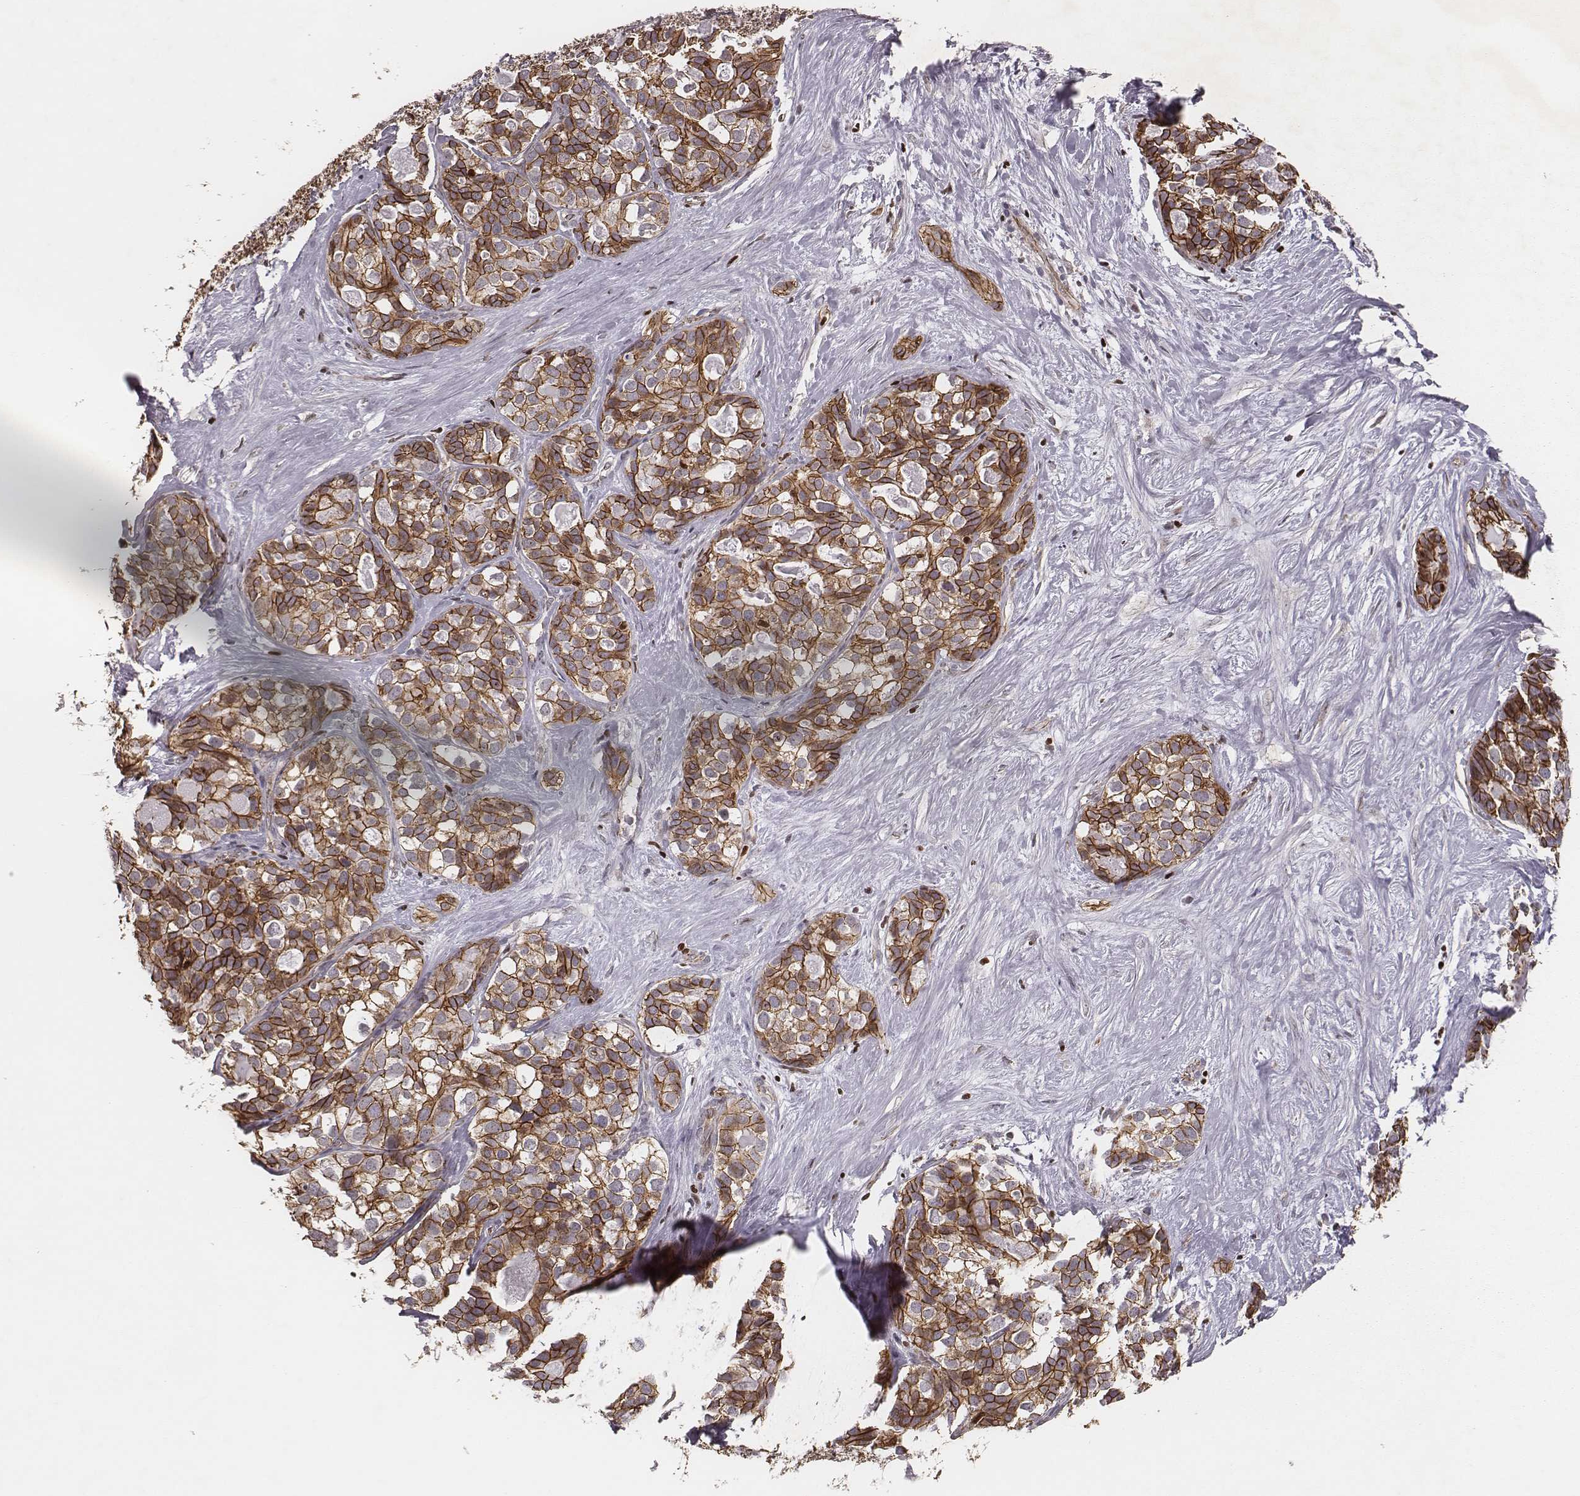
{"staining": {"intensity": "moderate", "quantity": ">75%", "location": "cytoplasmic/membranous"}, "tissue": "liver cancer", "cell_type": "Tumor cells", "image_type": "cancer", "snomed": [{"axis": "morphology", "description": "Cholangiocarcinoma"}, {"axis": "topography", "description": "Liver"}], "caption": "Cholangiocarcinoma (liver) was stained to show a protein in brown. There is medium levels of moderate cytoplasmic/membranous expression in approximately >75% of tumor cells. Immunohistochemistry (ihc) stains the protein in brown and the nuclei are stained blue.", "gene": "WDR59", "patient": {"sex": "male", "age": 56}}